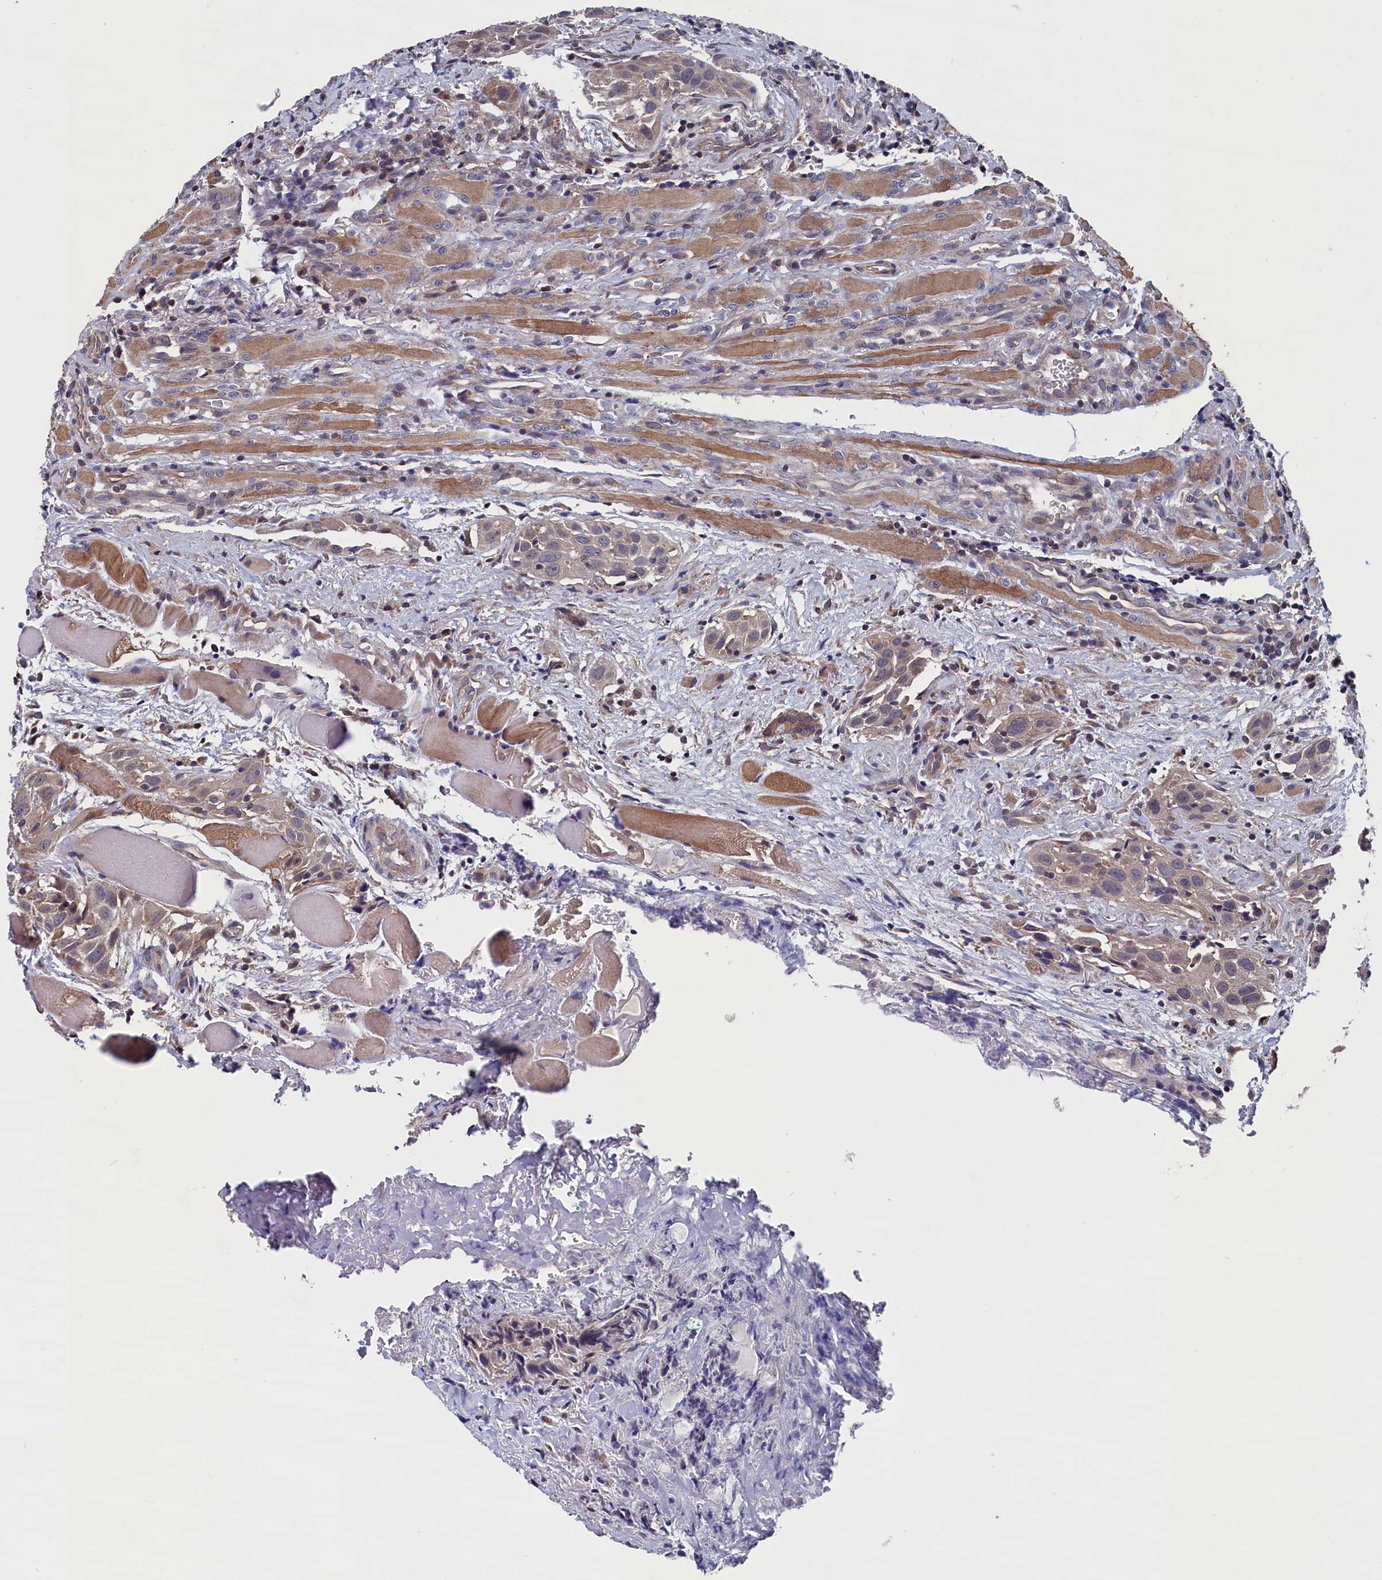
{"staining": {"intensity": "weak", "quantity": "25%-75%", "location": "cytoplasmic/membranous"}, "tissue": "head and neck cancer", "cell_type": "Tumor cells", "image_type": "cancer", "snomed": [{"axis": "morphology", "description": "Squamous cell carcinoma, NOS"}, {"axis": "topography", "description": "Oral tissue"}, {"axis": "topography", "description": "Head-Neck"}], "caption": "Immunohistochemistry (IHC) photomicrograph of human head and neck cancer stained for a protein (brown), which displays low levels of weak cytoplasmic/membranous positivity in about 25%-75% of tumor cells.", "gene": "SPATA13", "patient": {"sex": "female", "age": 50}}